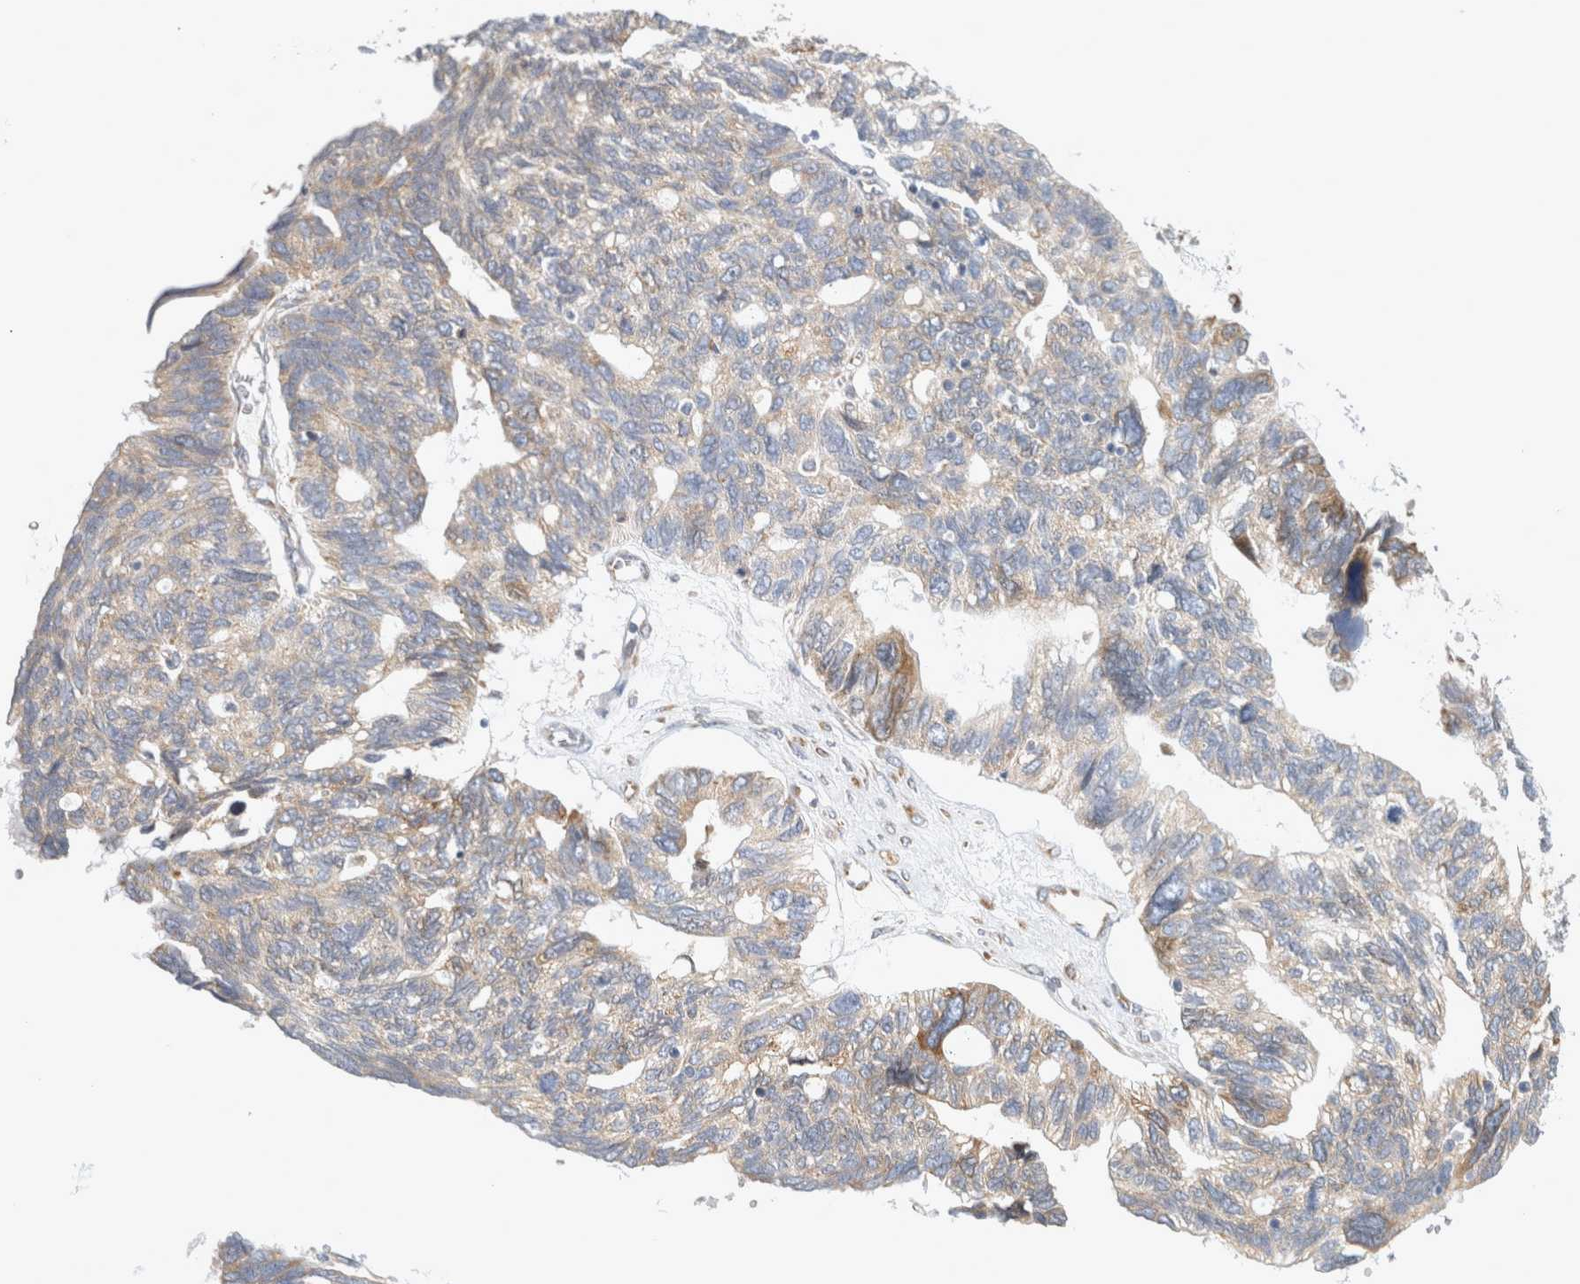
{"staining": {"intensity": "moderate", "quantity": "<25%", "location": "cytoplasmic/membranous"}, "tissue": "ovarian cancer", "cell_type": "Tumor cells", "image_type": "cancer", "snomed": [{"axis": "morphology", "description": "Cystadenocarcinoma, serous, NOS"}, {"axis": "topography", "description": "Ovary"}], "caption": "A micrograph of ovarian cancer (serous cystadenocarcinoma) stained for a protein demonstrates moderate cytoplasmic/membranous brown staining in tumor cells. Nuclei are stained in blue.", "gene": "RPN2", "patient": {"sex": "female", "age": 79}}